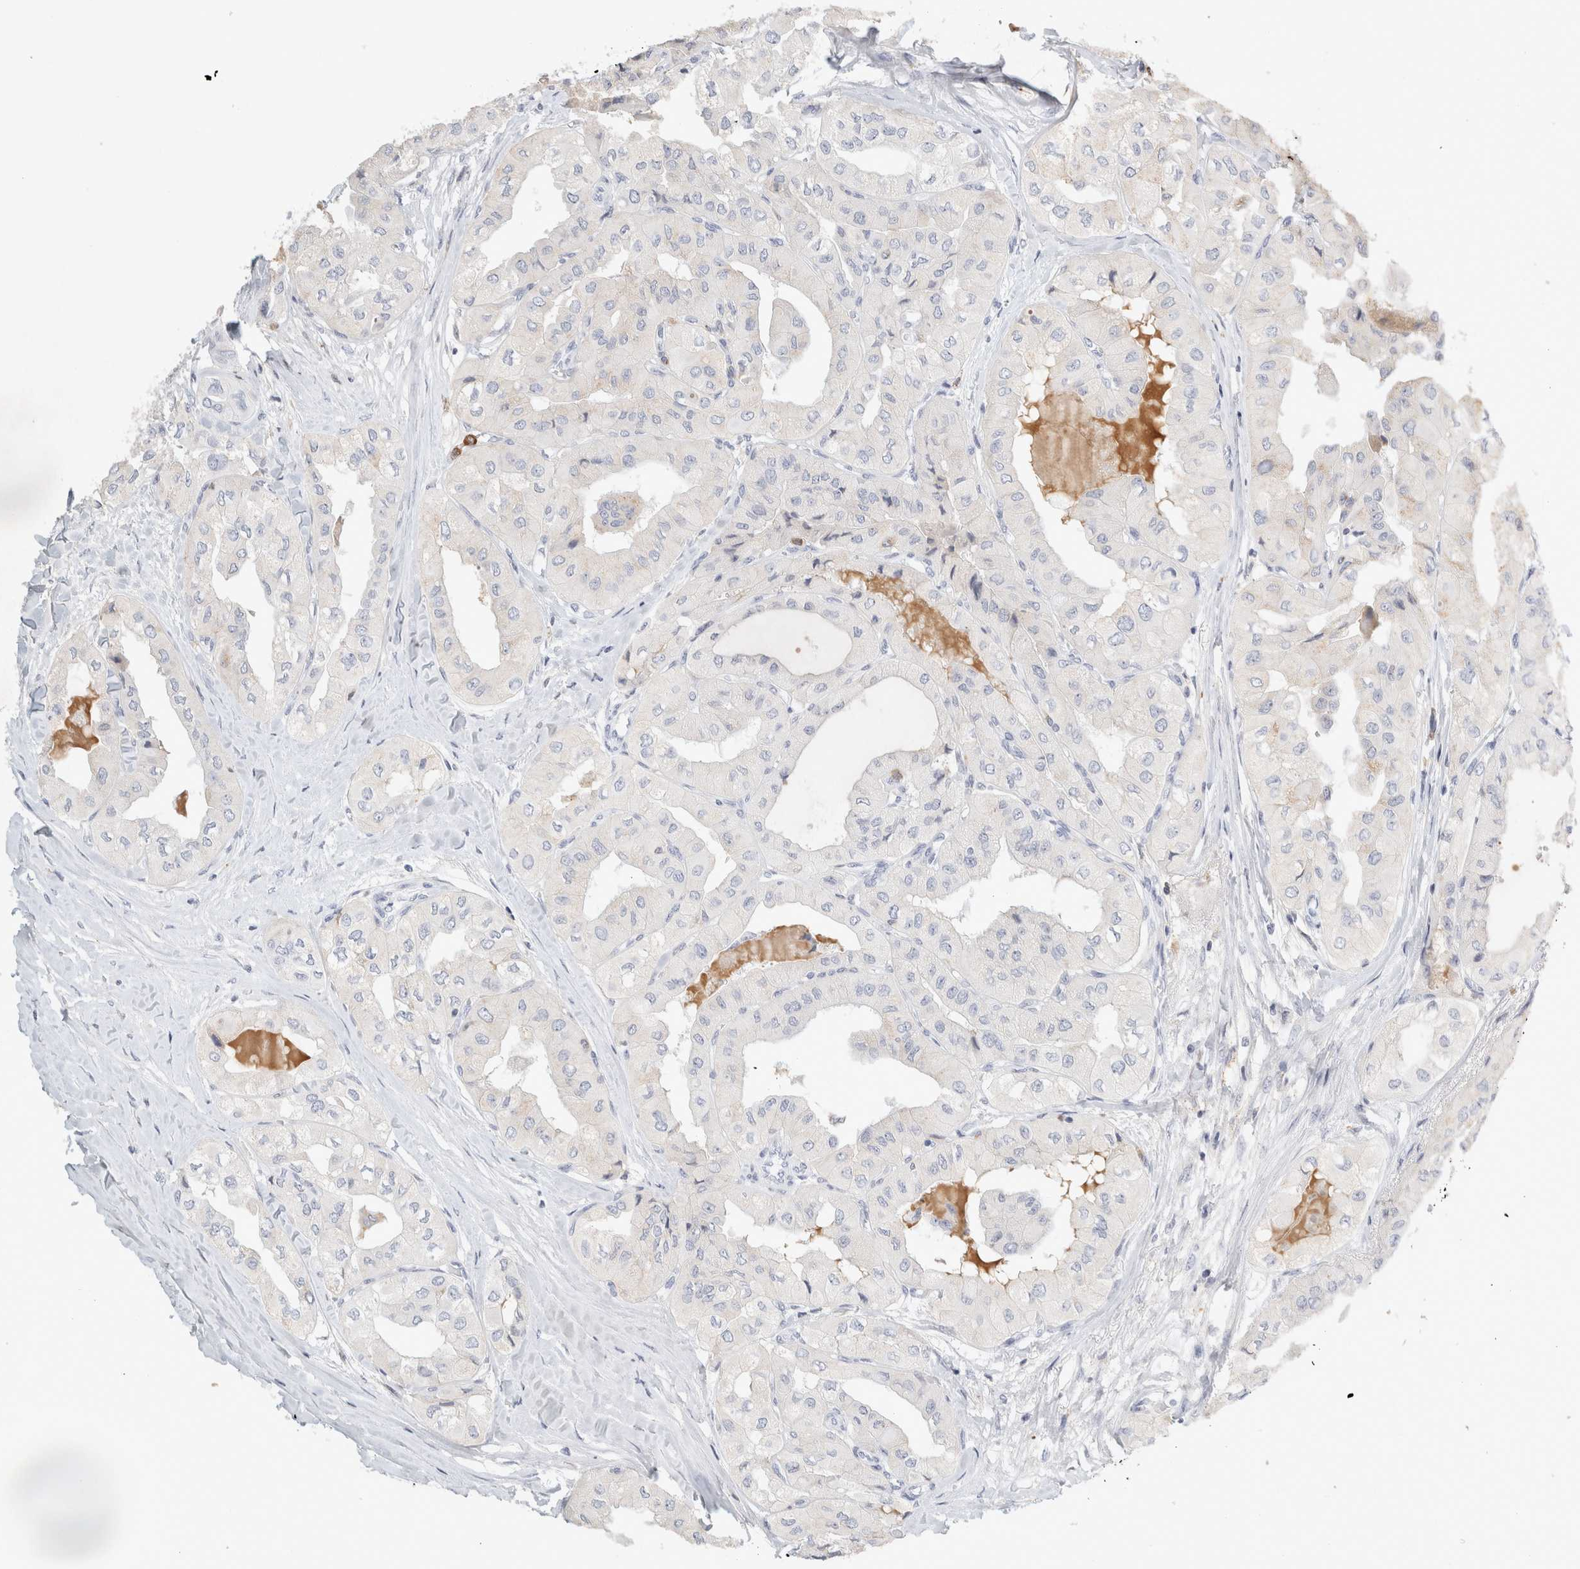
{"staining": {"intensity": "negative", "quantity": "none", "location": "none"}, "tissue": "thyroid cancer", "cell_type": "Tumor cells", "image_type": "cancer", "snomed": [{"axis": "morphology", "description": "Papillary adenocarcinoma, NOS"}, {"axis": "topography", "description": "Thyroid gland"}], "caption": "Tumor cells are negative for protein expression in human thyroid cancer.", "gene": "FGL2", "patient": {"sex": "female", "age": 59}}